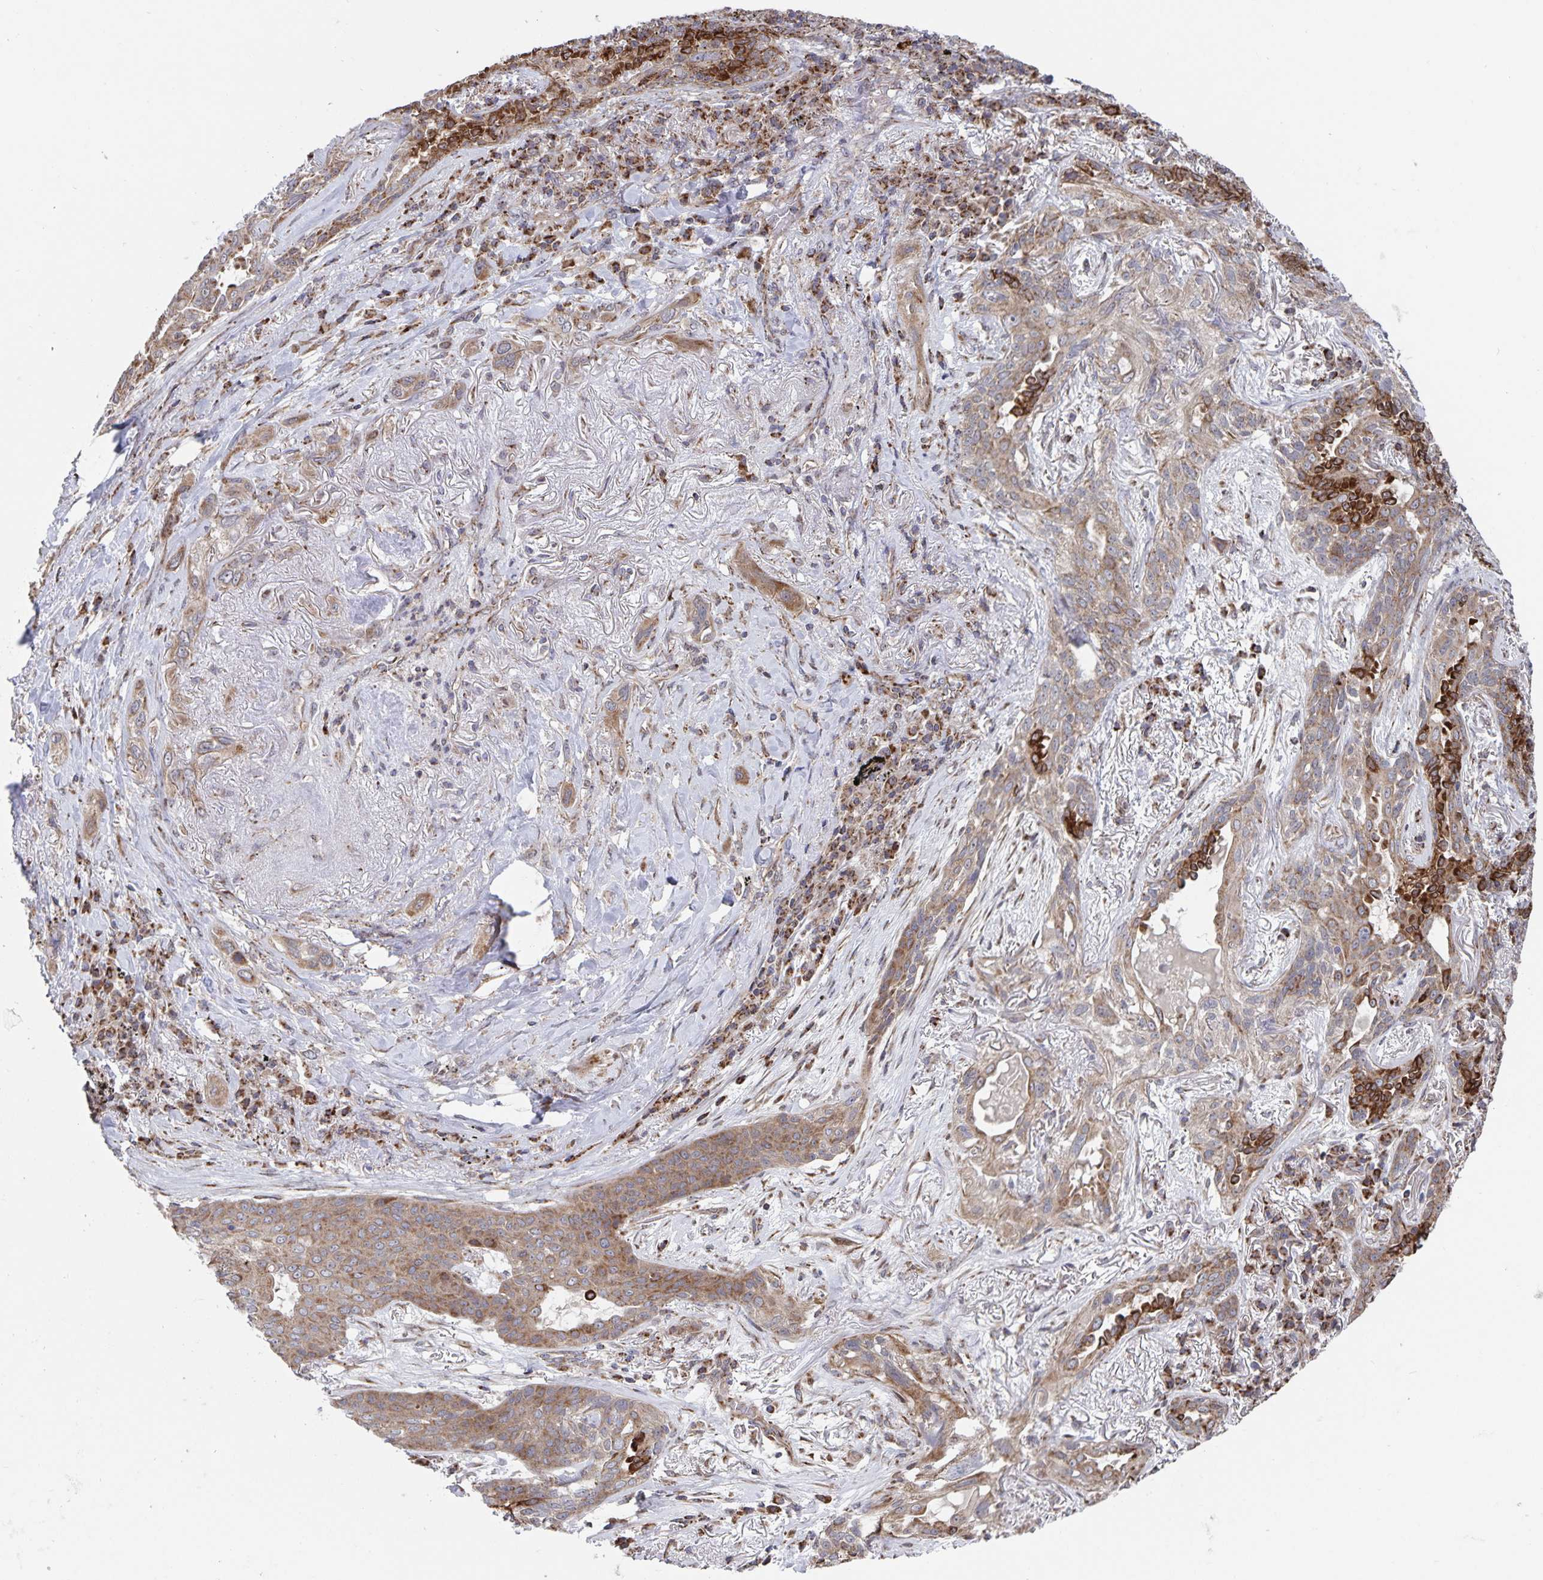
{"staining": {"intensity": "moderate", "quantity": ">75%", "location": "cytoplasmic/membranous"}, "tissue": "lung cancer", "cell_type": "Tumor cells", "image_type": "cancer", "snomed": [{"axis": "morphology", "description": "Squamous cell carcinoma, NOS"}, {"axis": "topography", "description": "Lung"}], "caption": "The micrograph reveals a brown stain indicating the presence of a protein in the cytoplasmic/membranous of tumor cells in lung cancer (squamous cell carcinoma). (Brightfield microscopy of DAB IHC at high magnification).", "gene": "ACACA", "patient": {"sex": "female", "age": 70}}